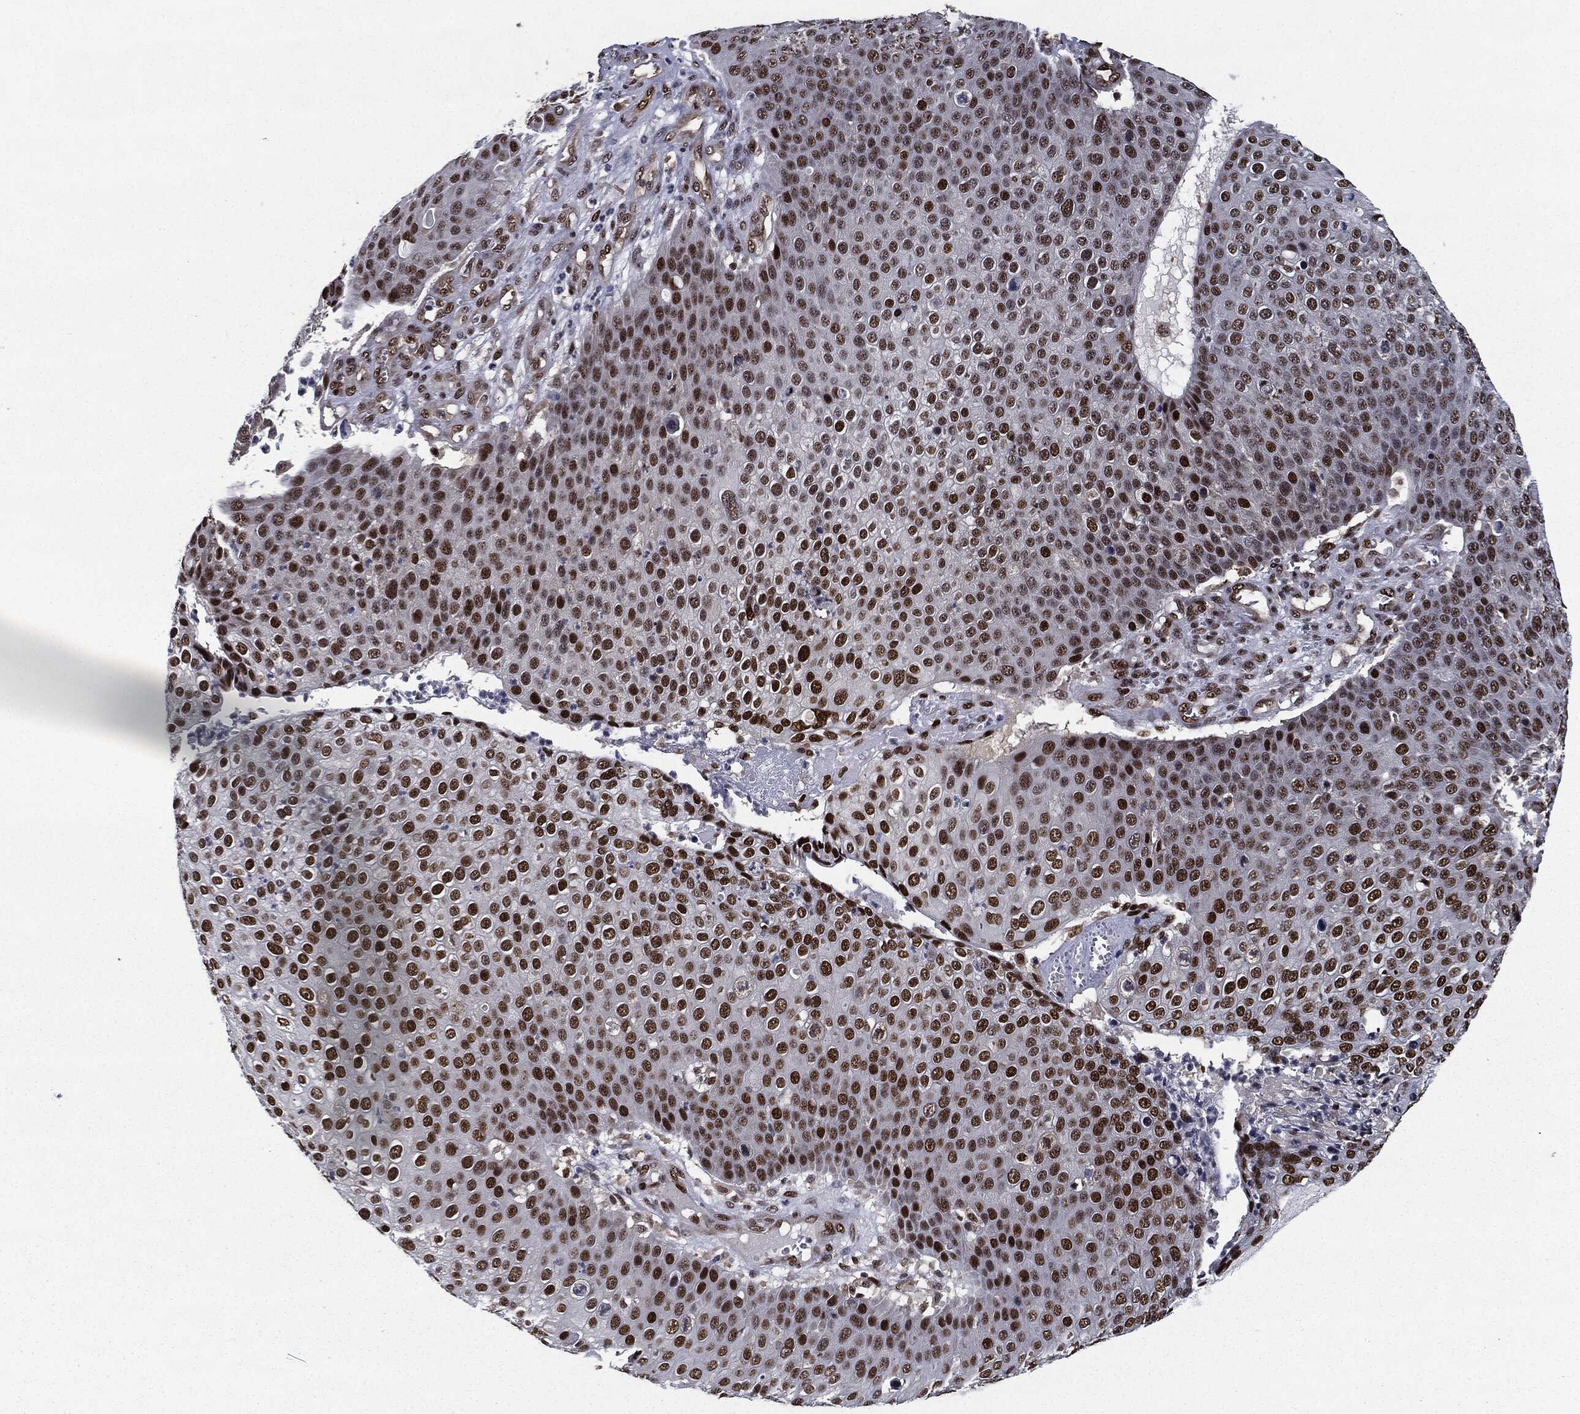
{"staining": {"intensity": "strong", "quantity": "25%-75%", "location": "nuclear"}, "tissue": "skin cancer", "cell_type": "Tumor cells", "image_type": "cancer", "snomed": [{"axis": "morphology", "description": "Squamous cell carcinoma, NOS"}, {"axis": "topography", "description": "Skin"}], "caption": "Protein staining reveals strong nuclear expression in about 25%-75% of tumor cells in skin cancer.", "gene": "JUN", "patient": {"sex": "male", "age": 71}}